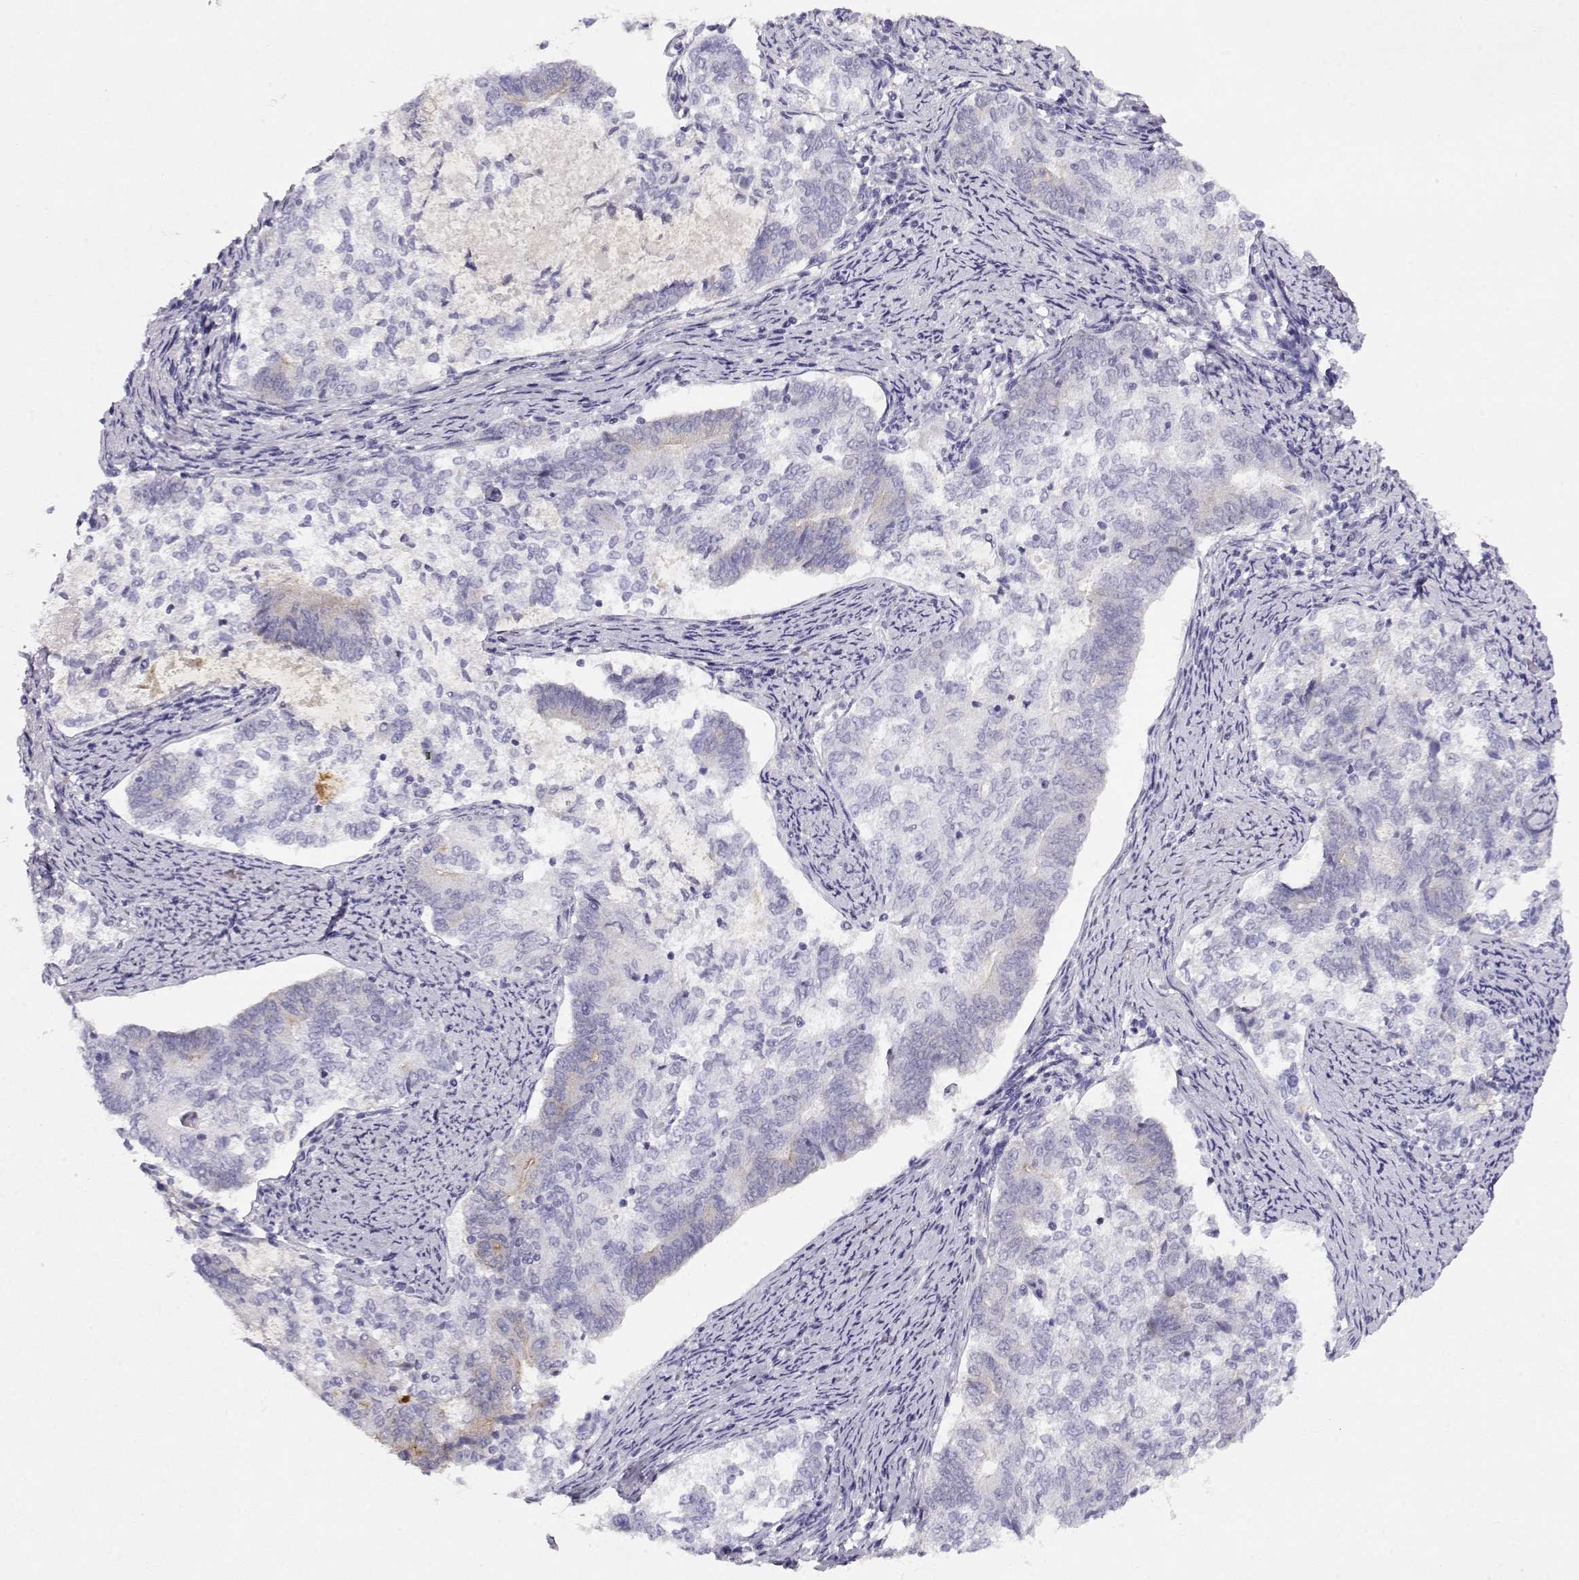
{"staining": {"intensity": "negative", "quantity": "none", "location": "none"}, "tissue": "endometrial cancer", "cell_type": "Tumor cells", "image_type": "cancer", "snomed": [{"axis": "morphology", "description": "Adenocarcinoma, NOS"}, {"axis": "topography", "description": "Endometrium"}], "caption": "DAB immunohistochemical staining of human endometrial adenocarcinoma exhibits no significant positivity in tumor cells.", "gene": "CRX", "patient": {"sex": "female", "age": 65}}